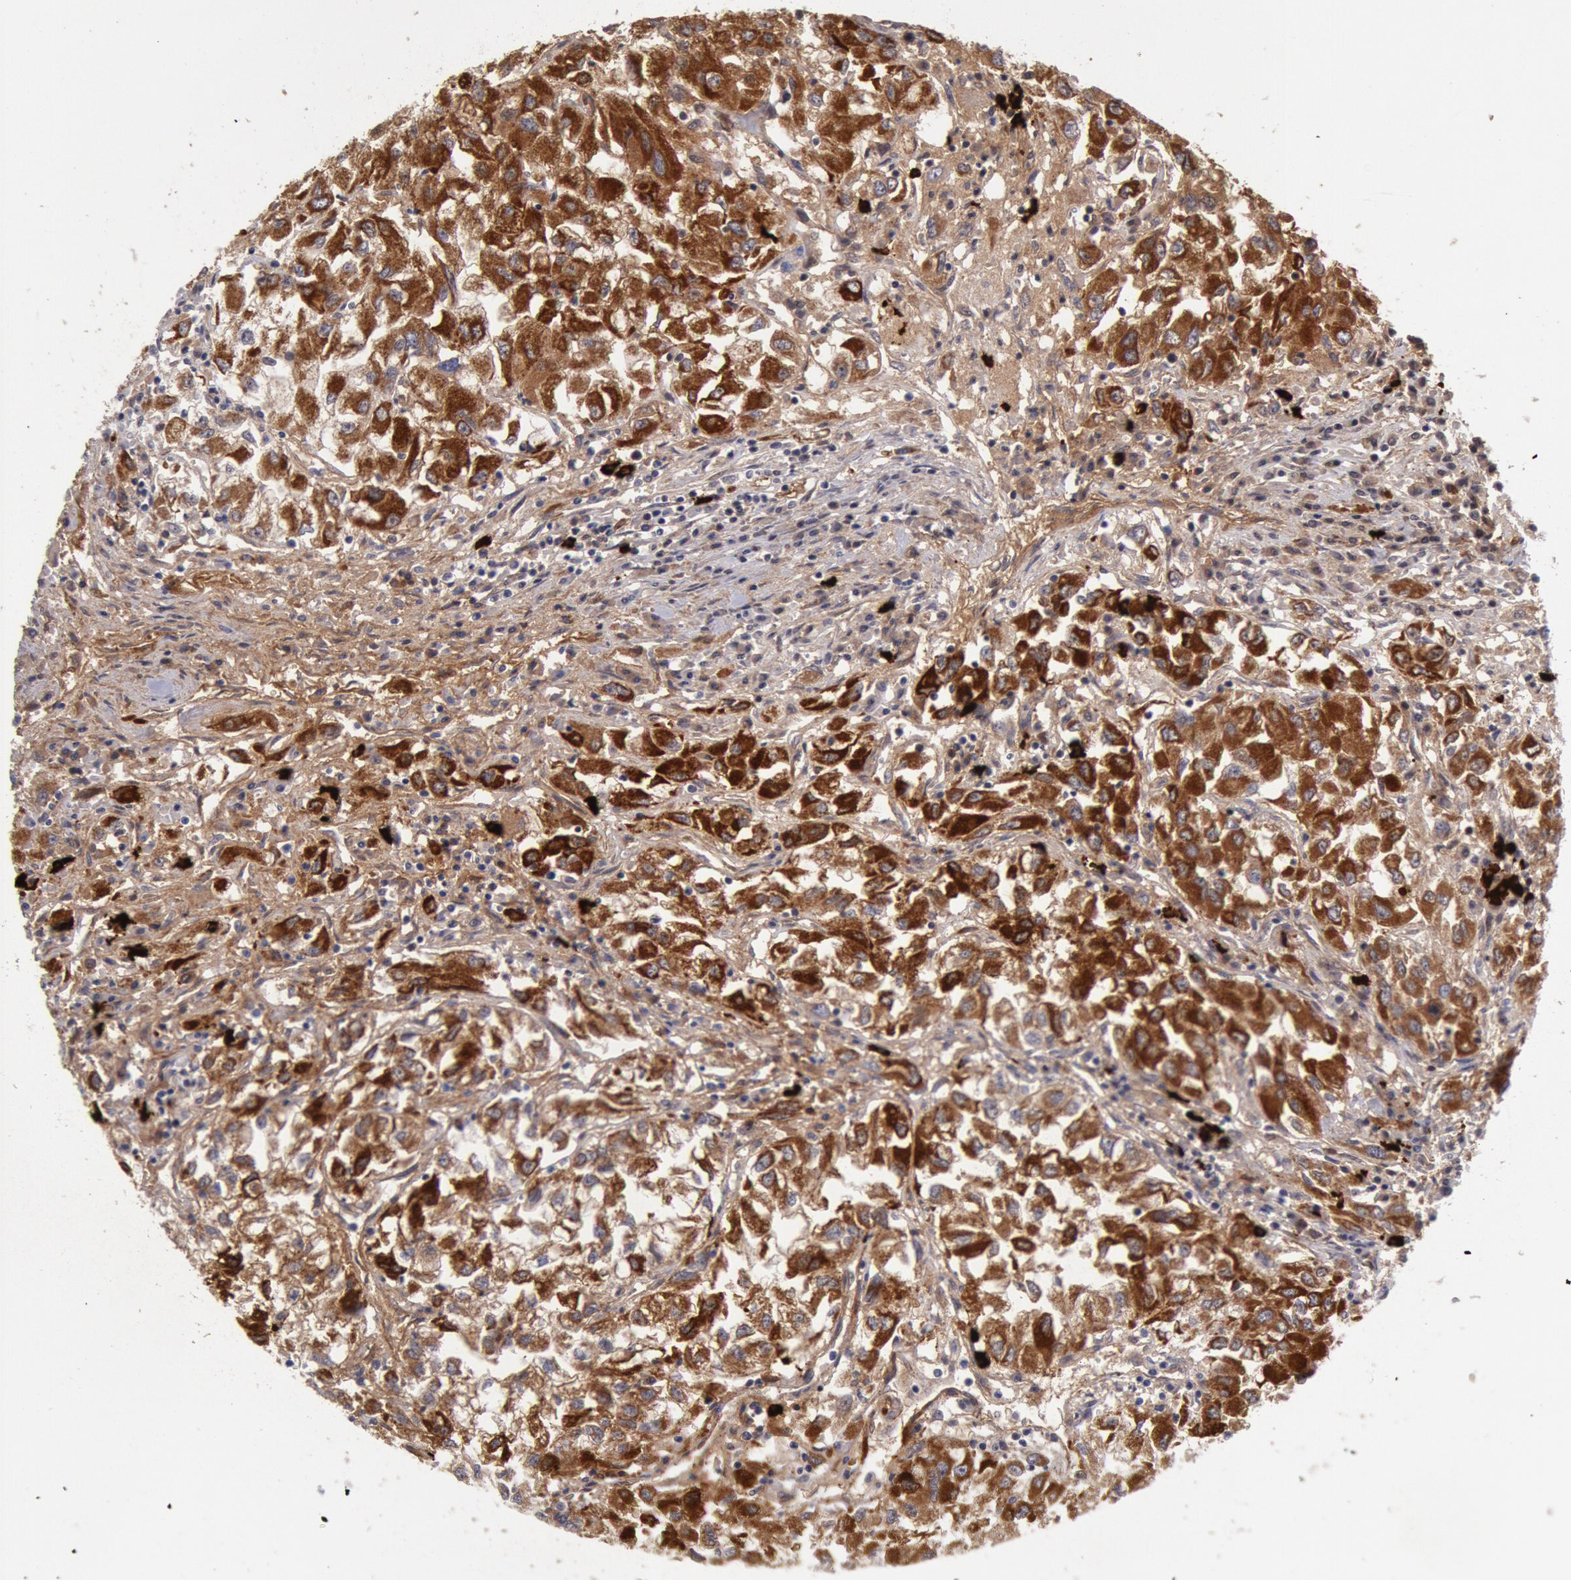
{"staining": {"intensity": "strong", "quantity": ">75%", "location": "cytoplasmic/membranous"}, "tissue": "renal cancer", "cell_type": "Tumor cells", "image_type": "cancer", "snomed": [{"axis": "morphology", "description": "Adenocarcinoma, NOS"}, {"axis": "topography", "description": "Kidney"}], "caption": "High-power microscopy captured an immunohistochemistry (IHC) histopathology image of renal cancer (adenocarcinoma), revealing strong cytoplasmic/membranous positivity in about >75% of tumor cells.", "gene": "CDKN2B", "patient": {"sex": "male", "age": 59}}